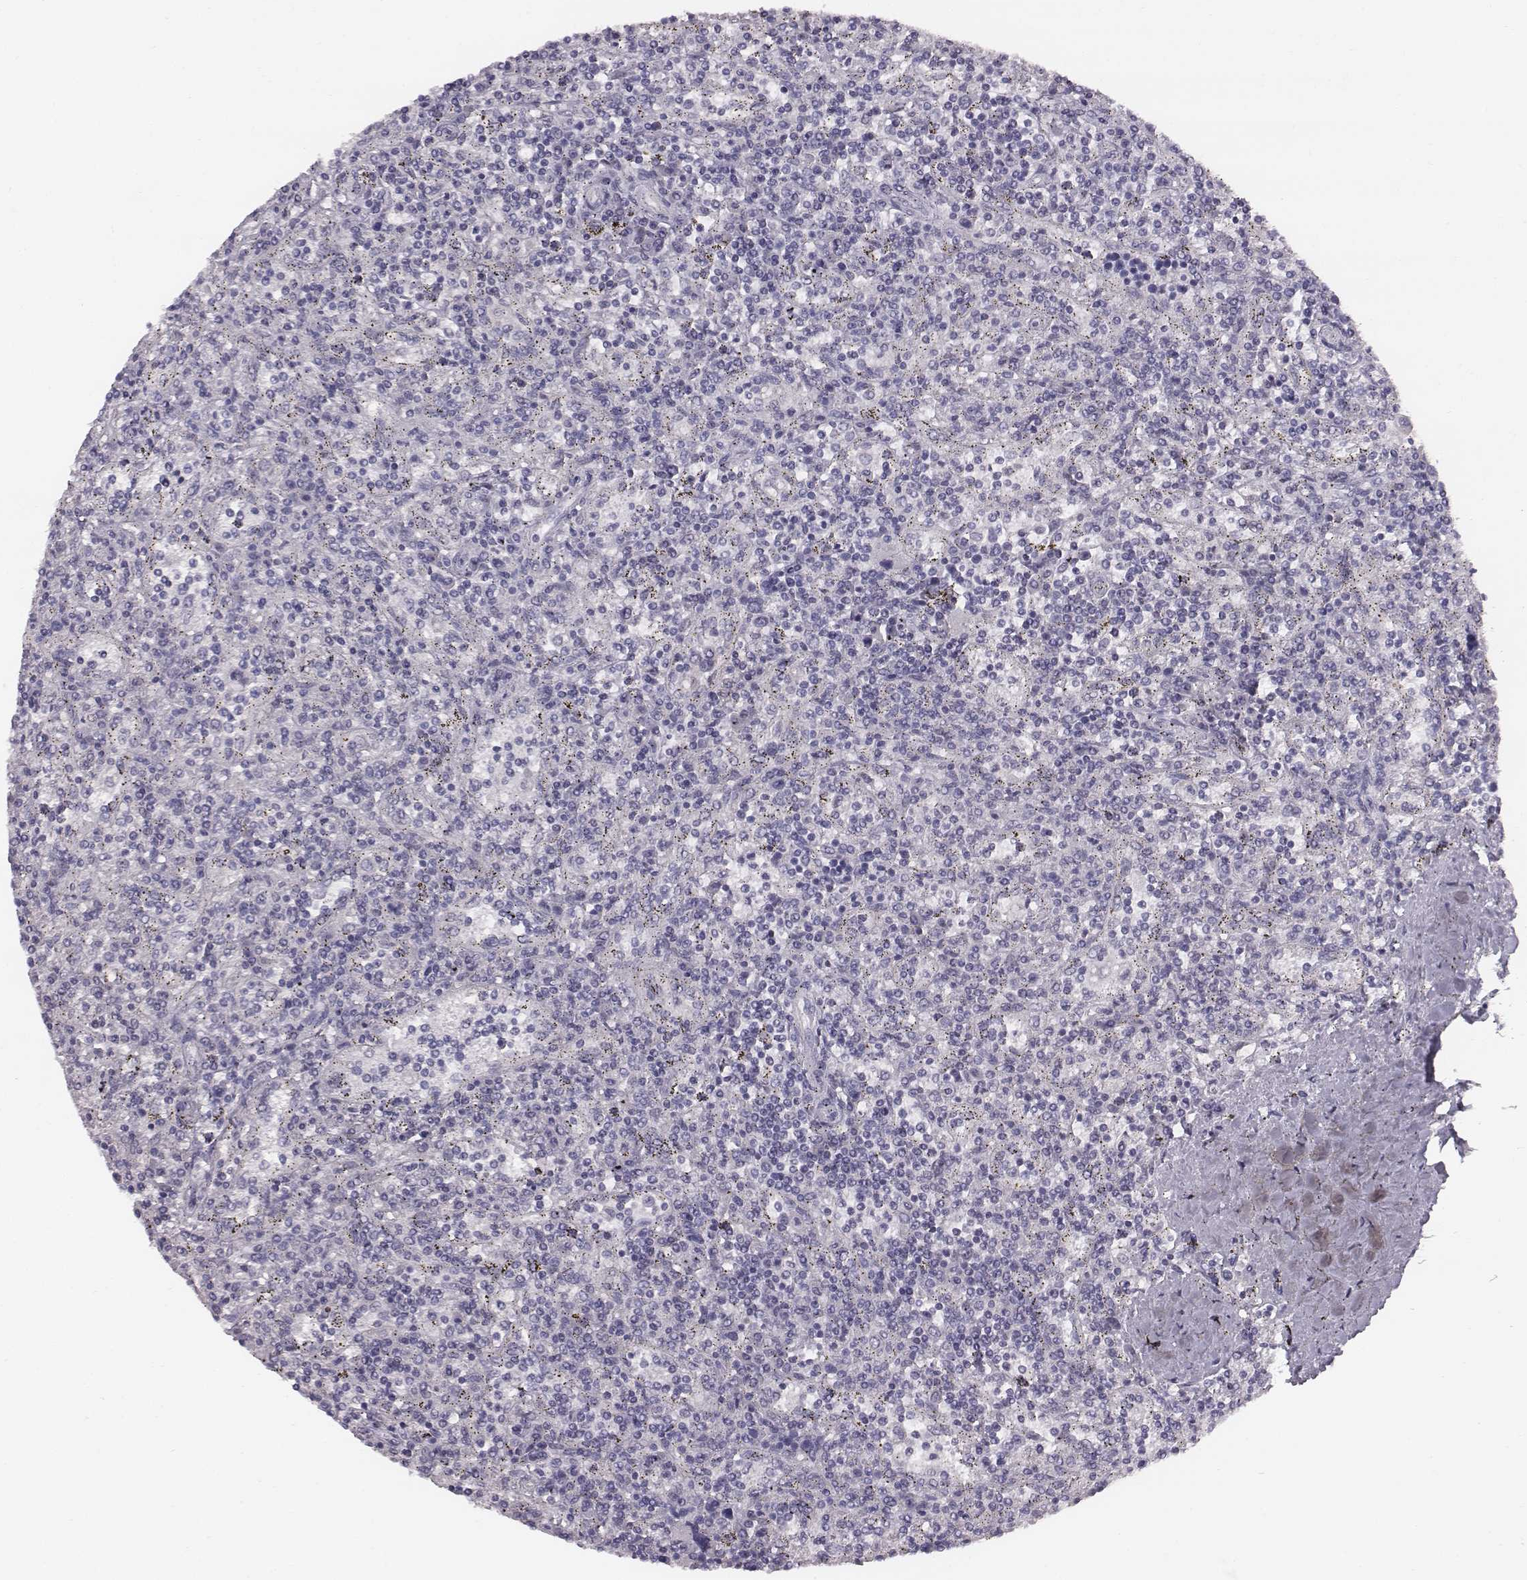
{"staining": {"intensity": "negative", "quantity": "none", "location": "none"}, "tissue": "lymphoma", "cell_type": "Tumor cells", "image_type": "cancer", "snomed": [{"axis": "morphology", "description": "Malignant lymphoma, non-Hodgkin's type, Low grade"}, {"axis": "topography", "description": "Spleen"}], "caption": "IHC histopathology image of neoplastic tissue: human lymphoma stained with DAB displays no significant protein staining in tumor cells.", "gene": "PDE8B", "patient": {"sex": "male", "age": 62}}